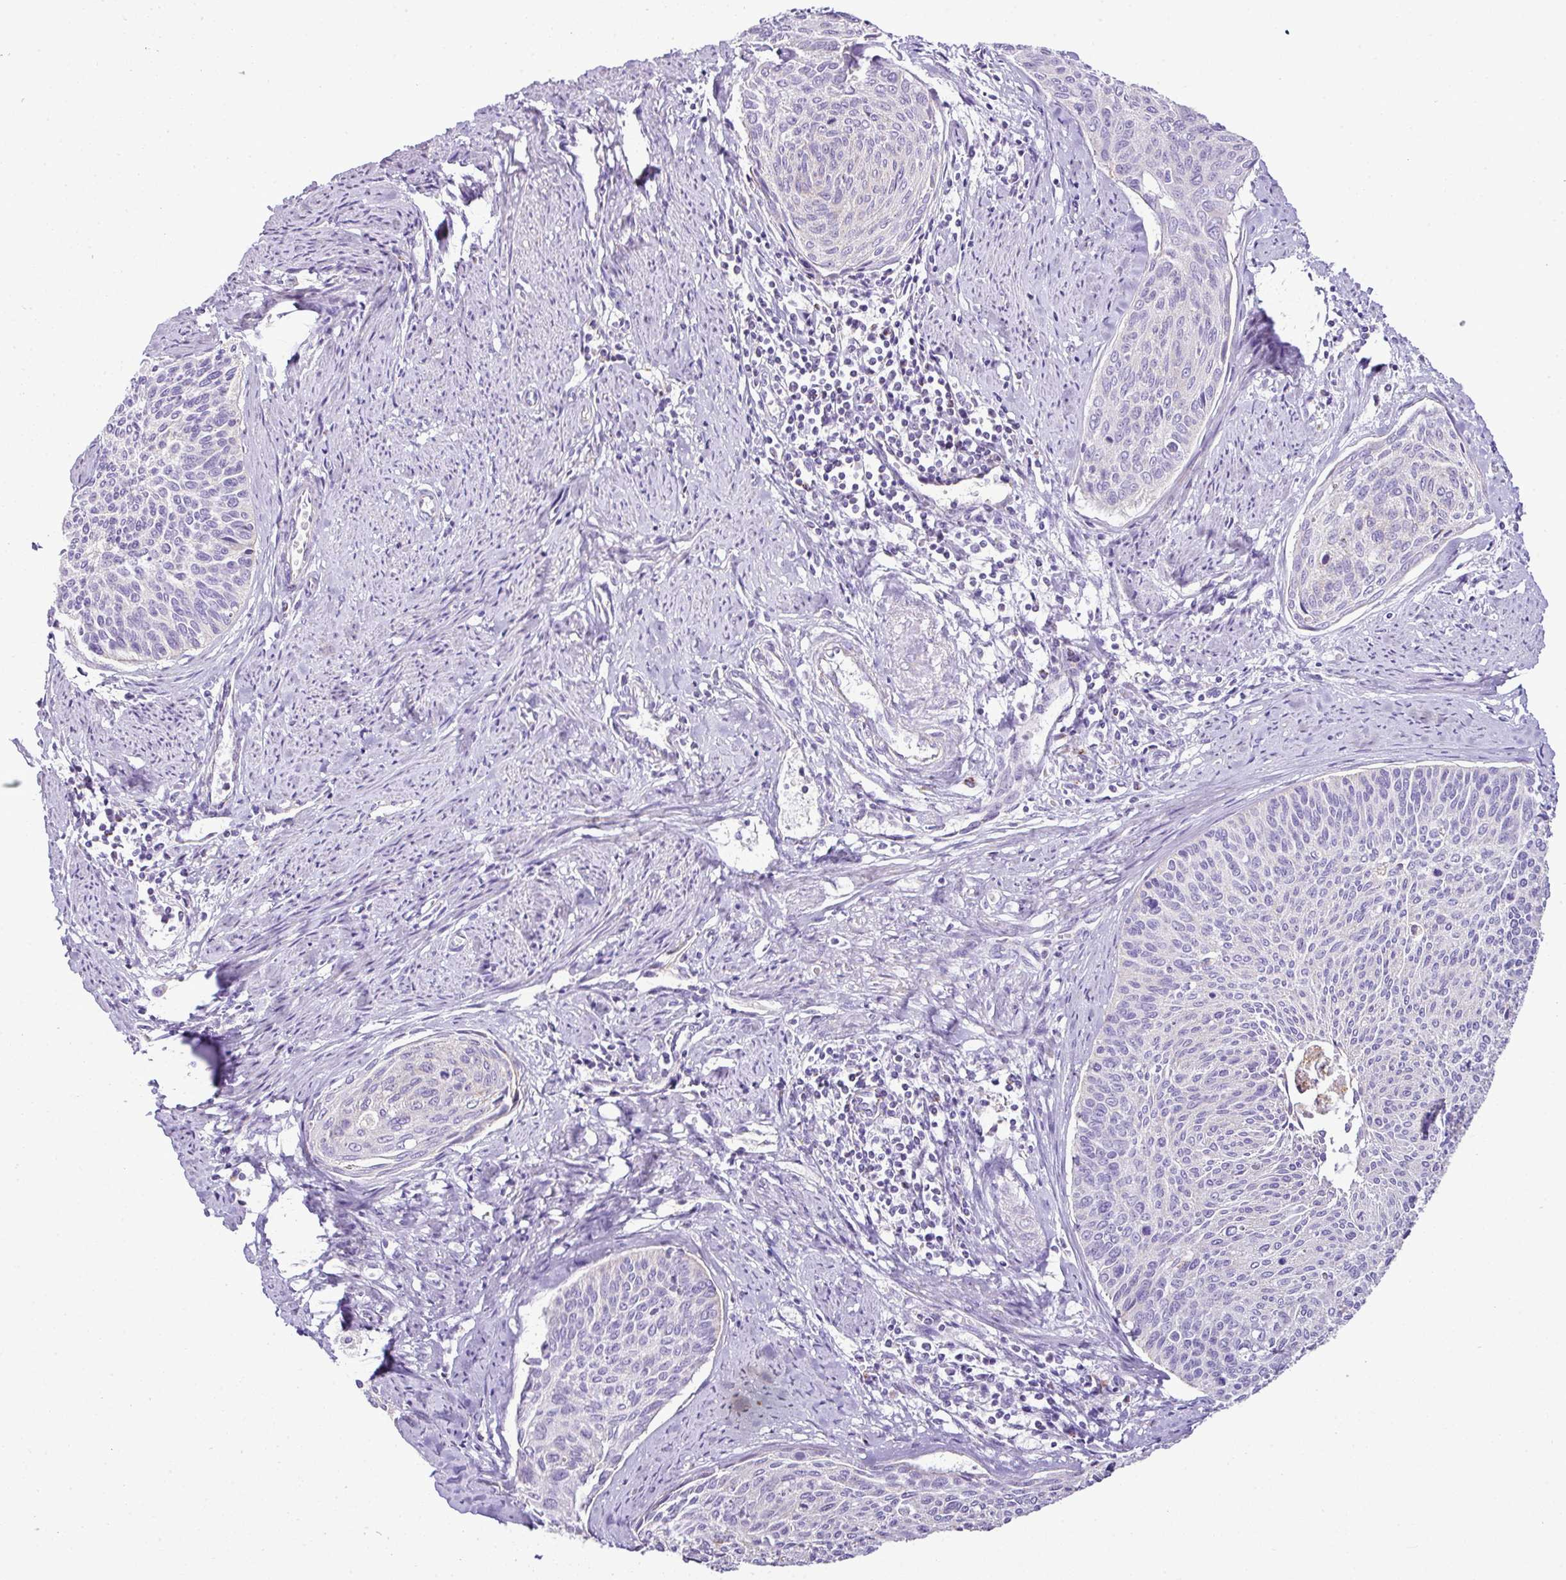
{"staining": {"intensity": "negative", "quantity": "none", "location": "none"}, "tissue": "cervical cancer", "cell_type": "Tumor cells", "image_type": "cancer", "snomed": [{"axis": "morphology", "description": "Squamous cell carcinoma, NOS"}, {"axis": "topography", "description": "Cervix"}], "caption": "Immunohistochemical staining of cervical cancer (squamous cell carcinoma) shows no significant expression in tumor cells. Nuclei are stained in blue.", "gene": "PGAP4", "patient": {"sex": "female", "age": 55}}